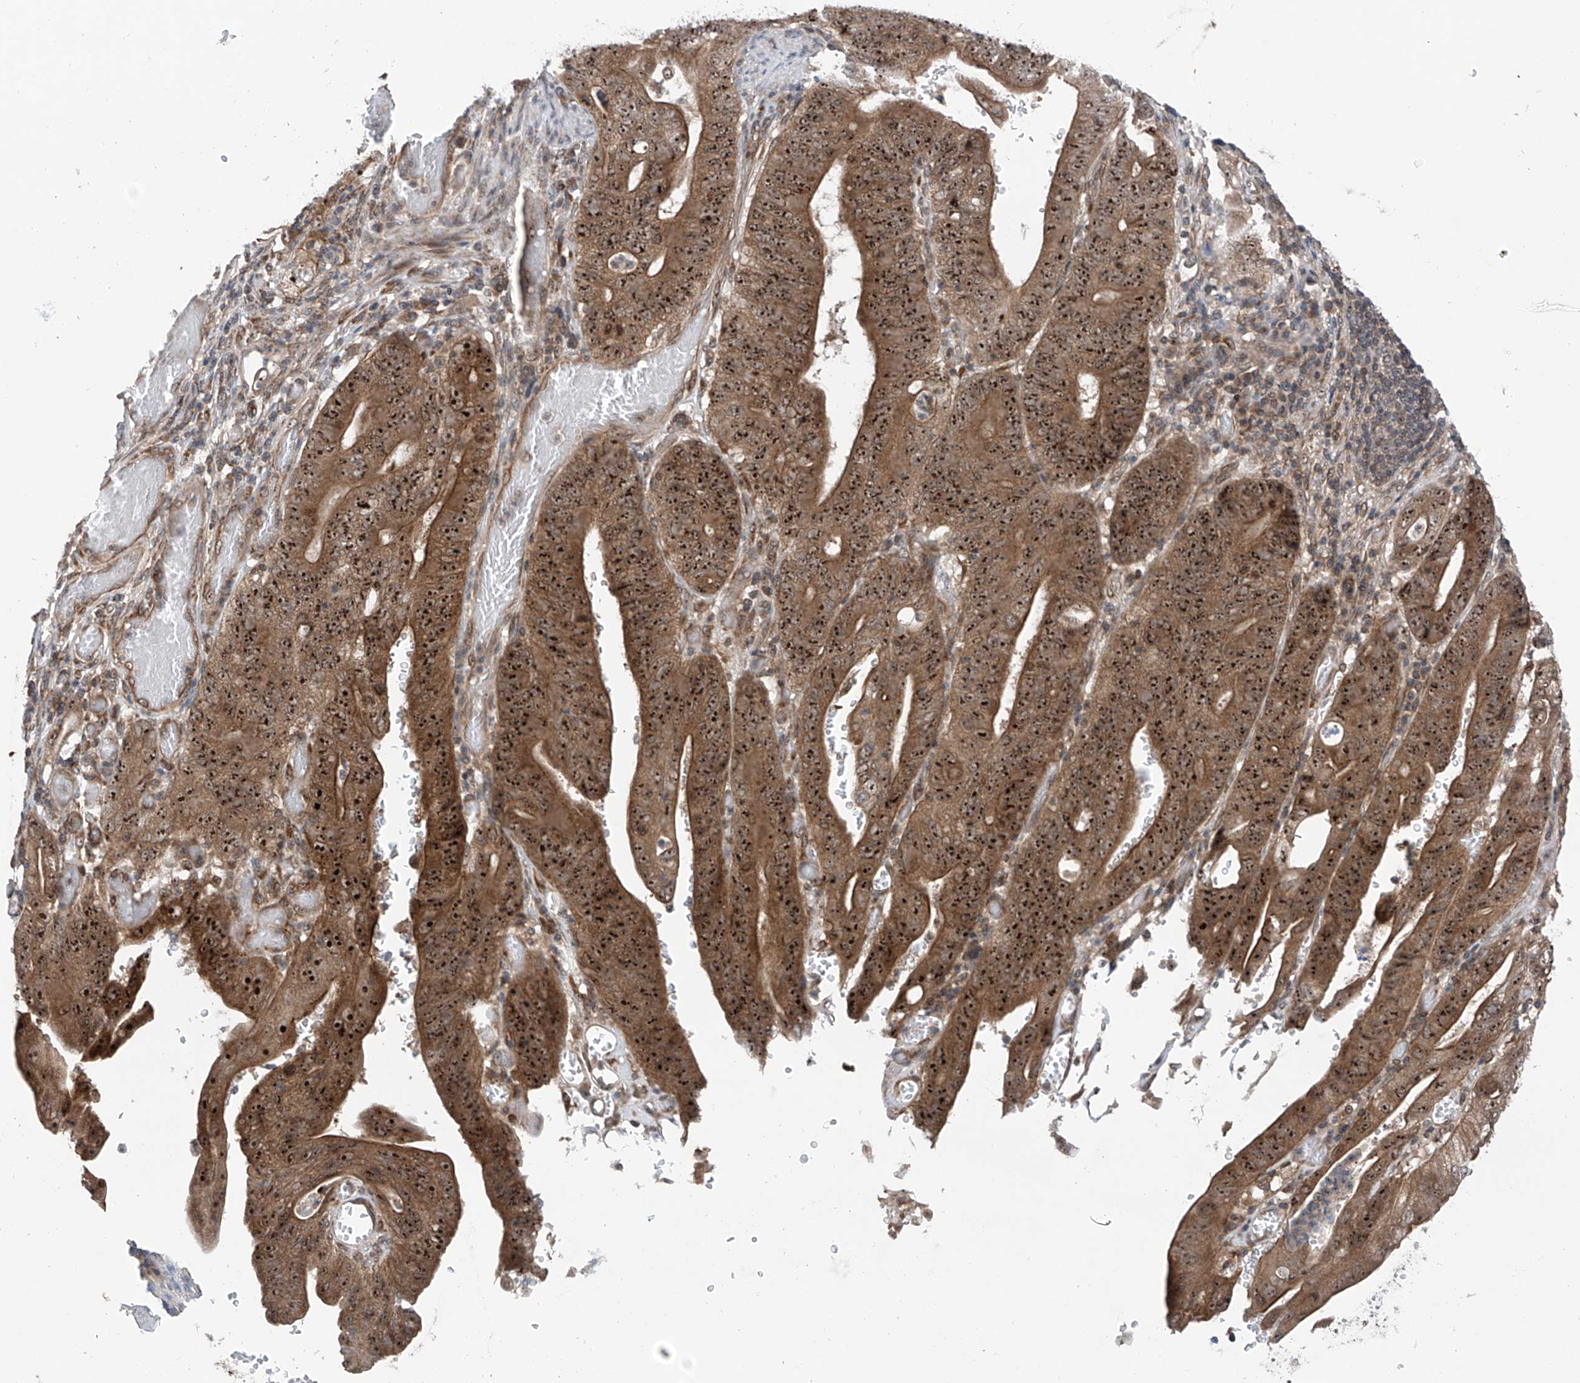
{"staining": {"intensity": "strong", "quantity": ">75%", "location": "cytoplasmic/membranous,nuclear"}, "tissue": "stomach cancer", "cell_type": "Tumor cells", "image_type": "cancer", "snomed": [{"axis": "morphology", "description": "Adenocarcinoma, NOS"}, {"axis": "topography", "description": "Stomach"}], "caption": "Immunohistochemistry of human stomach cancer exhibits high levels of strong cytoplasmic/membranous and nuclear expression in about >75% of tumor cells.", "gene": "C1orf131", "patient": {"sex": "female", "age": 73}}